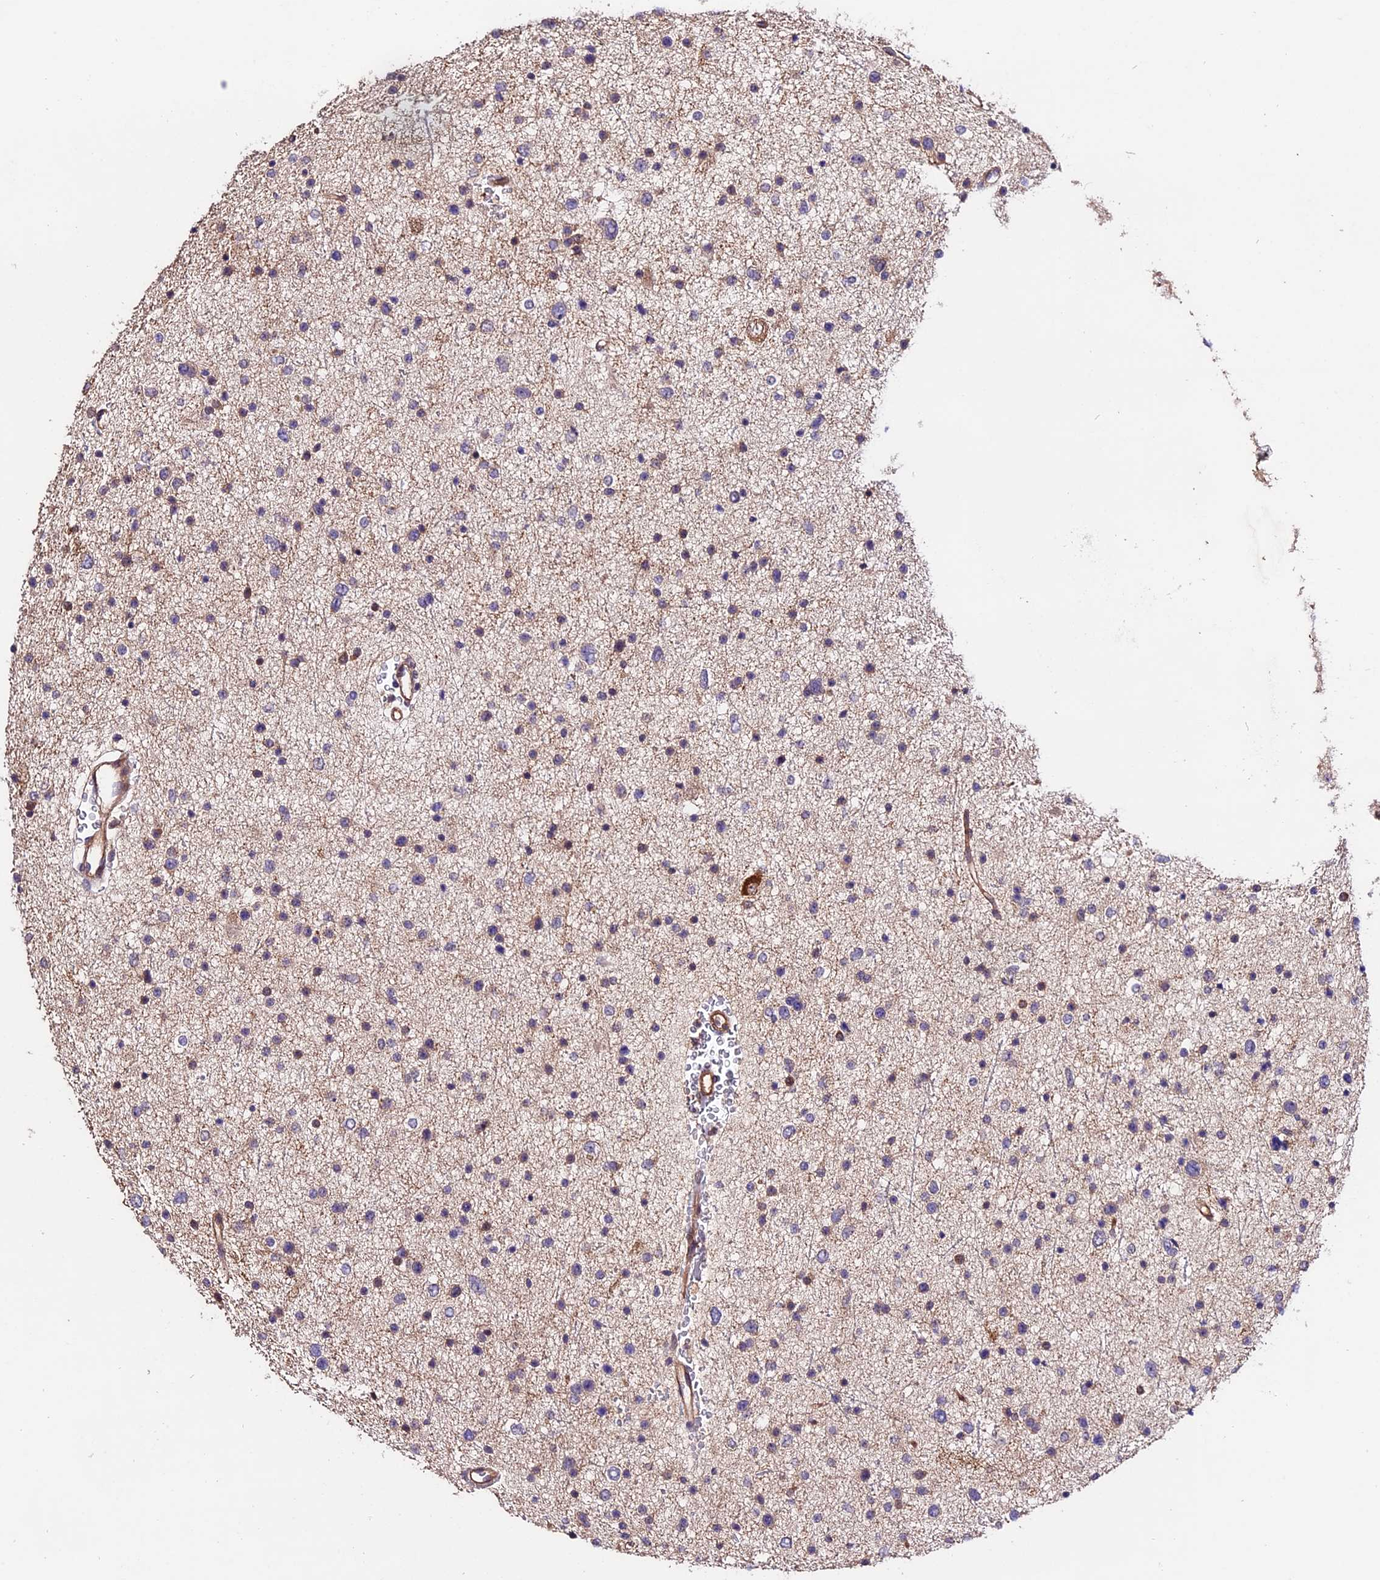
{"staining": {"intensity": "negative", "quantity": "none", "location": "none"}, "tissue": "glioma", "cell_type": "Tumor cells", "image_type": "cancer", "snomed": [{"axis": "morphology", "description": "Glioma, malignant, Low grade"}, {"axis": "topography", "description": "Brain"}], "caption": "Human glioma stained for a protein using immunohistochemistry reveals no staining in tumor cells.", "gene": "CES3", "patient": {"sex": "female", "age": 37}}